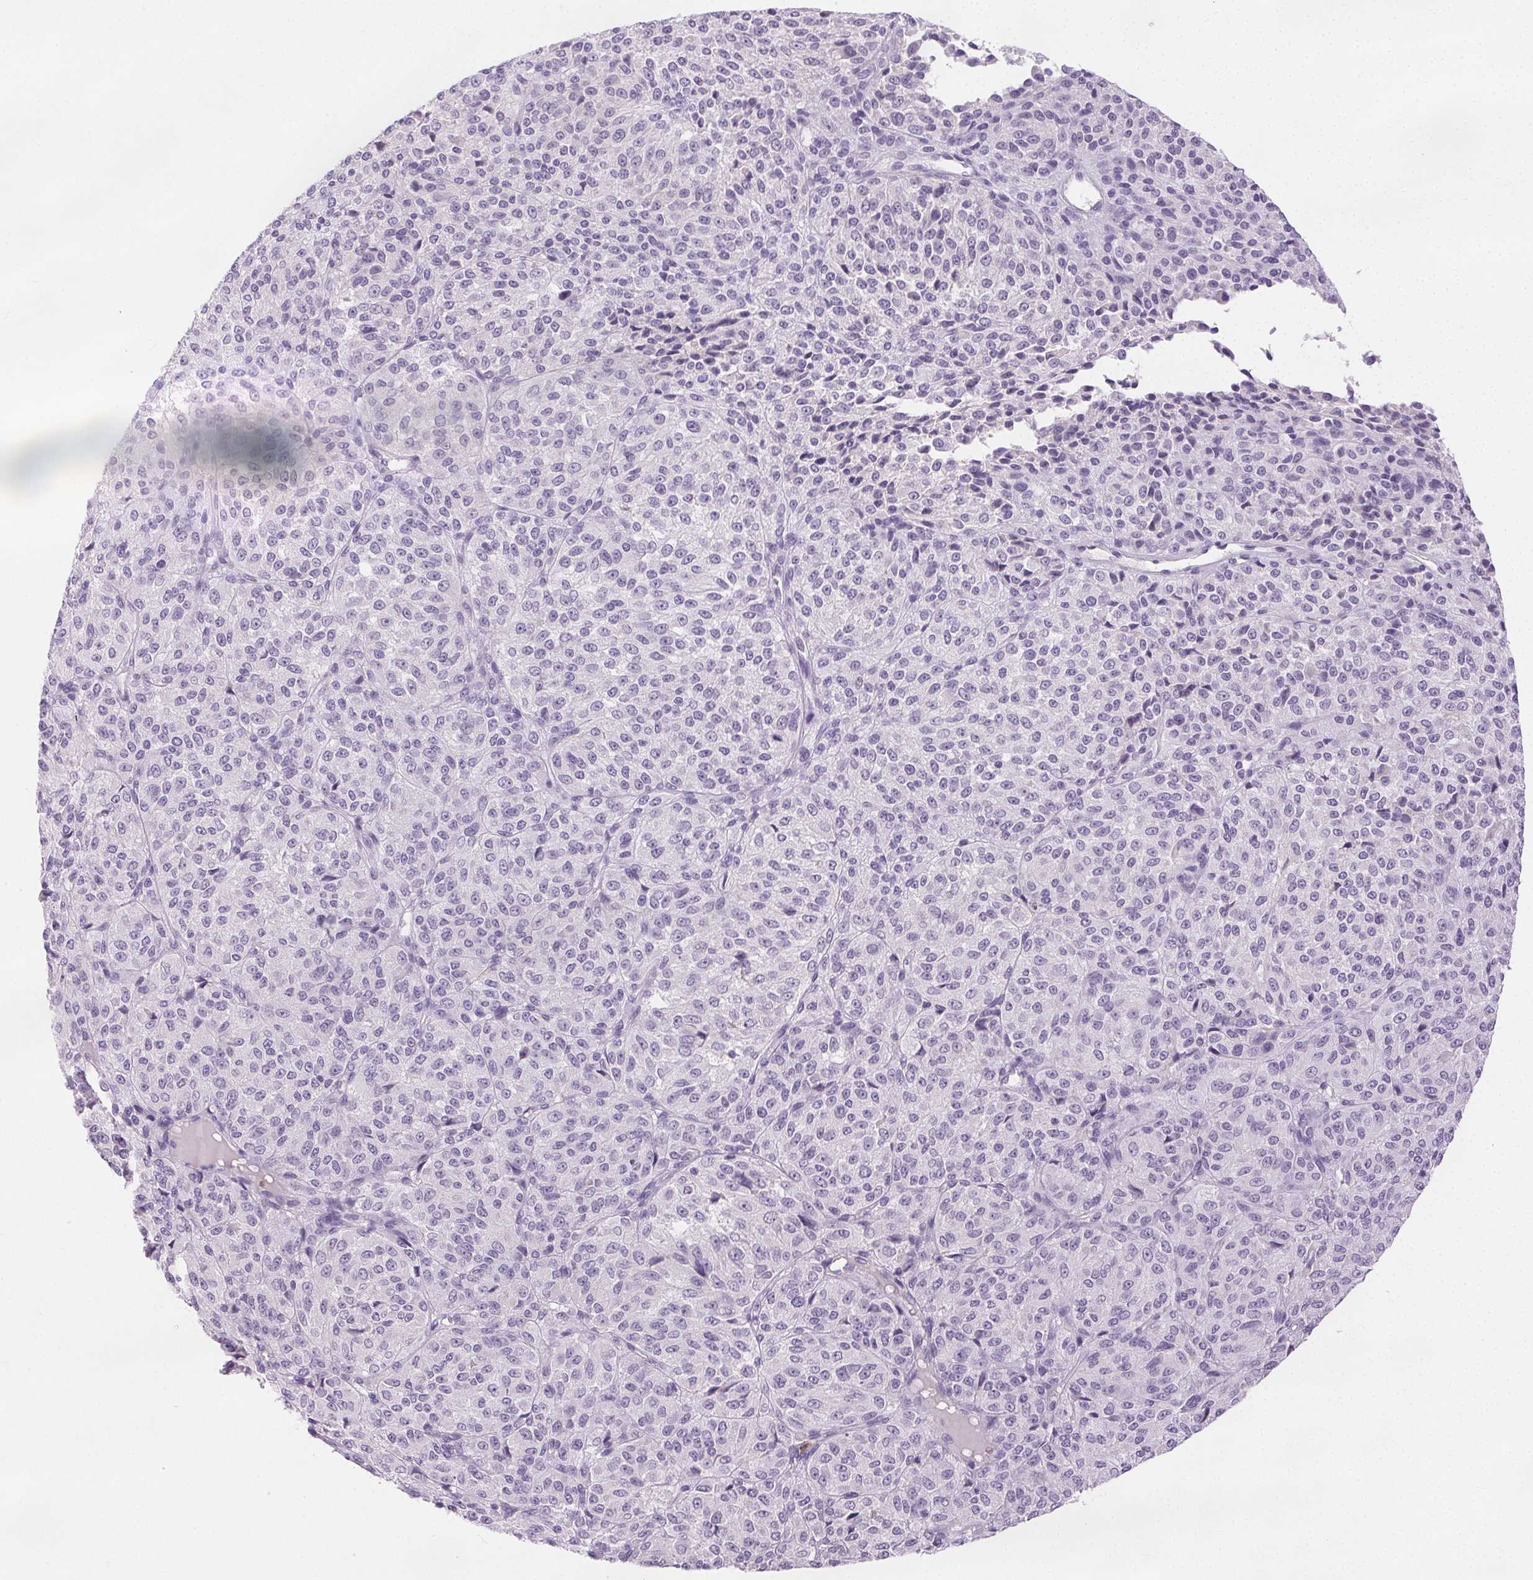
{"staining": {"intensity": "negative", "quantity": "none", "location": "none"}, "tissue": "melanoma", "cell_type": "Tumor cells", "image_type": "cancer", "snomed": [{"axis": "morphology", "description": "Malignant melanoma, Metastatic site"}, {"axis": "topography", "description": "Brain"}], "caption": "This is a photomicrograph of immunohistochemistry staining of malignant melanoma (metastatic site), which shows no staining in tumor cells. (Brightfield microscopy of DAB immunohistochemistry at high magnification).", "gene": "EMX2", "patient": {"sex": "female", "age": 56}}